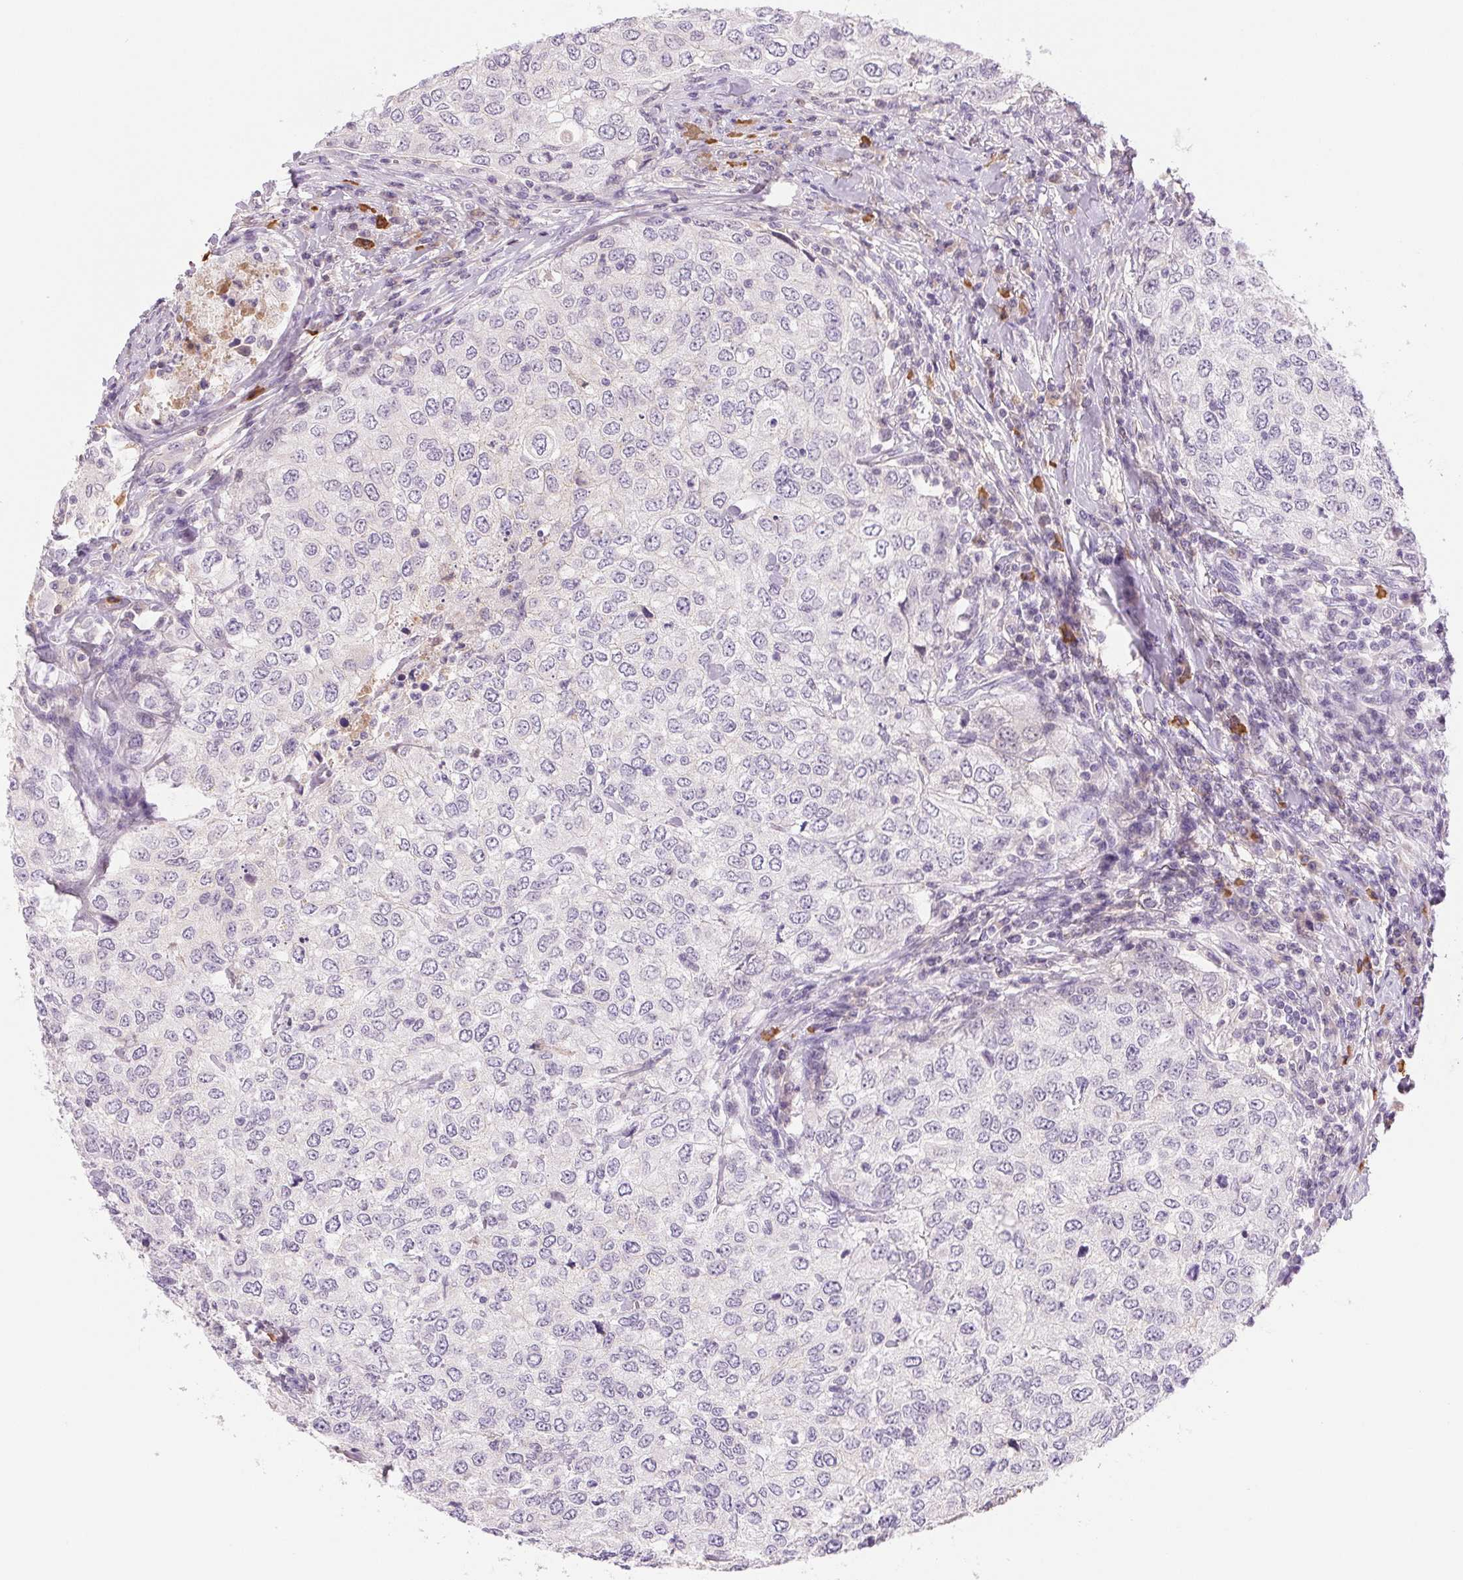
{"staining": {"intensity": "negative", "quantity": "none", "location": "none"}, "tissue": "urothelial cancer", "cell_type": "Tumor cells", "image_type": "cancer", "snomed": [{"axis": "morphology", "description": "Urothelial carcinoma, High grade"}, {"axis": "topography", "description": "Urinary bladder"}], "caption": "Immunohistochemistry photomicrograph of neoplastic tissue: human urothelial carcinoma (high-grade) stained with DAB (3,3'-diaminobenzidine) reveals no significant protein expression in tumor cells.", "gene": "IFIT1B", "patient": {"sex": "female", "age": 78}}